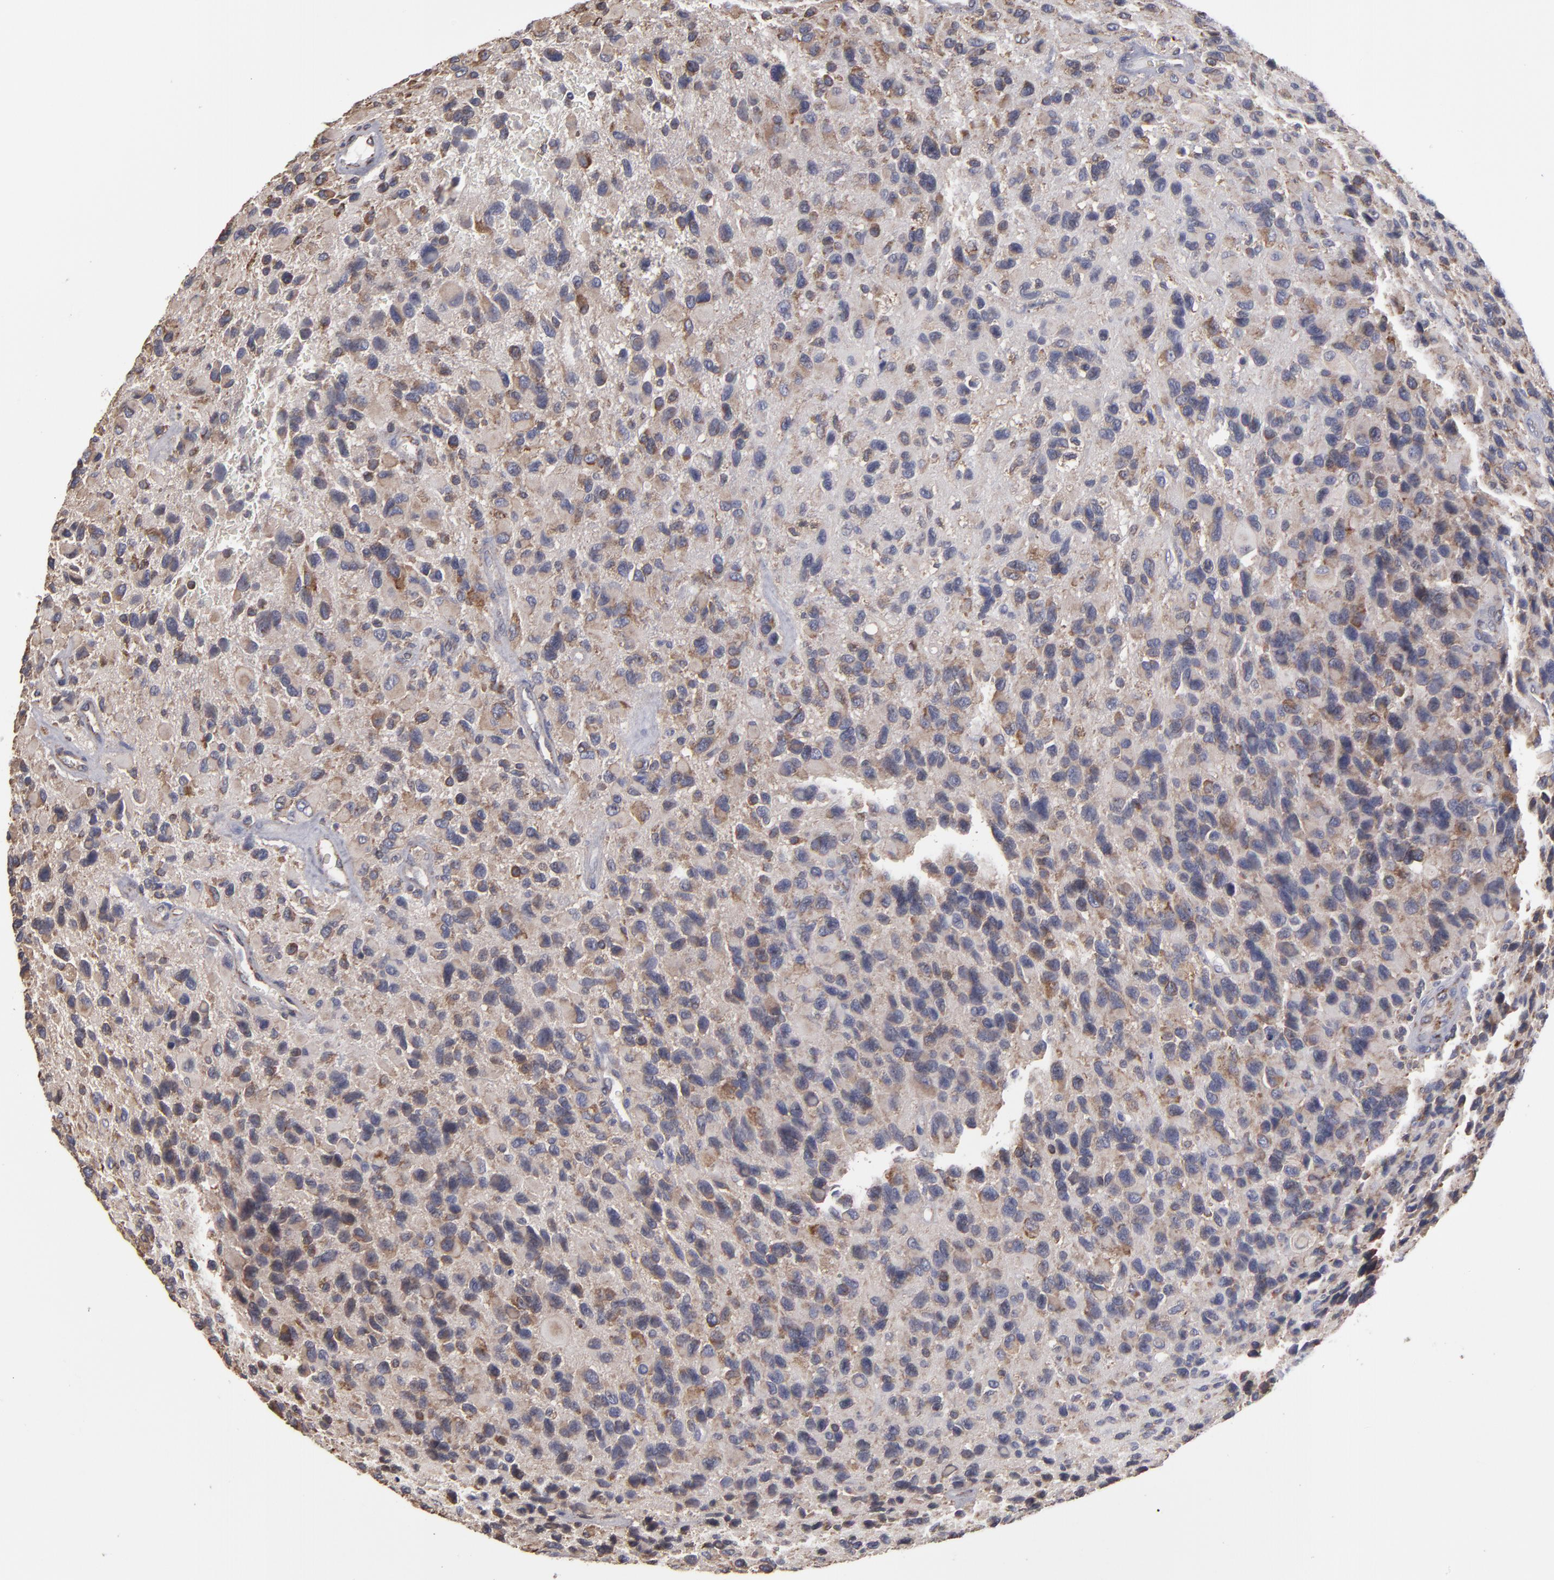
{"staining": {"intensity": "weak", "quantity": "25%-75%", "location": "cytoplasmic/membranous"}, "tissue": "glioma", "cell_type": "Tumor cells", "image_type": "cancer", "snomed": [{"axis": "morphology", "description": "Glioma, malignant, High grade"}, {"axis": "topography", "description": "Brain"}], "caption": "Human malignant glioma (high-grade) stained with a protein marker shows weak staining in tumor cells.", "gene": "SND1", "patient": {"sex": "male", "age": 77}}